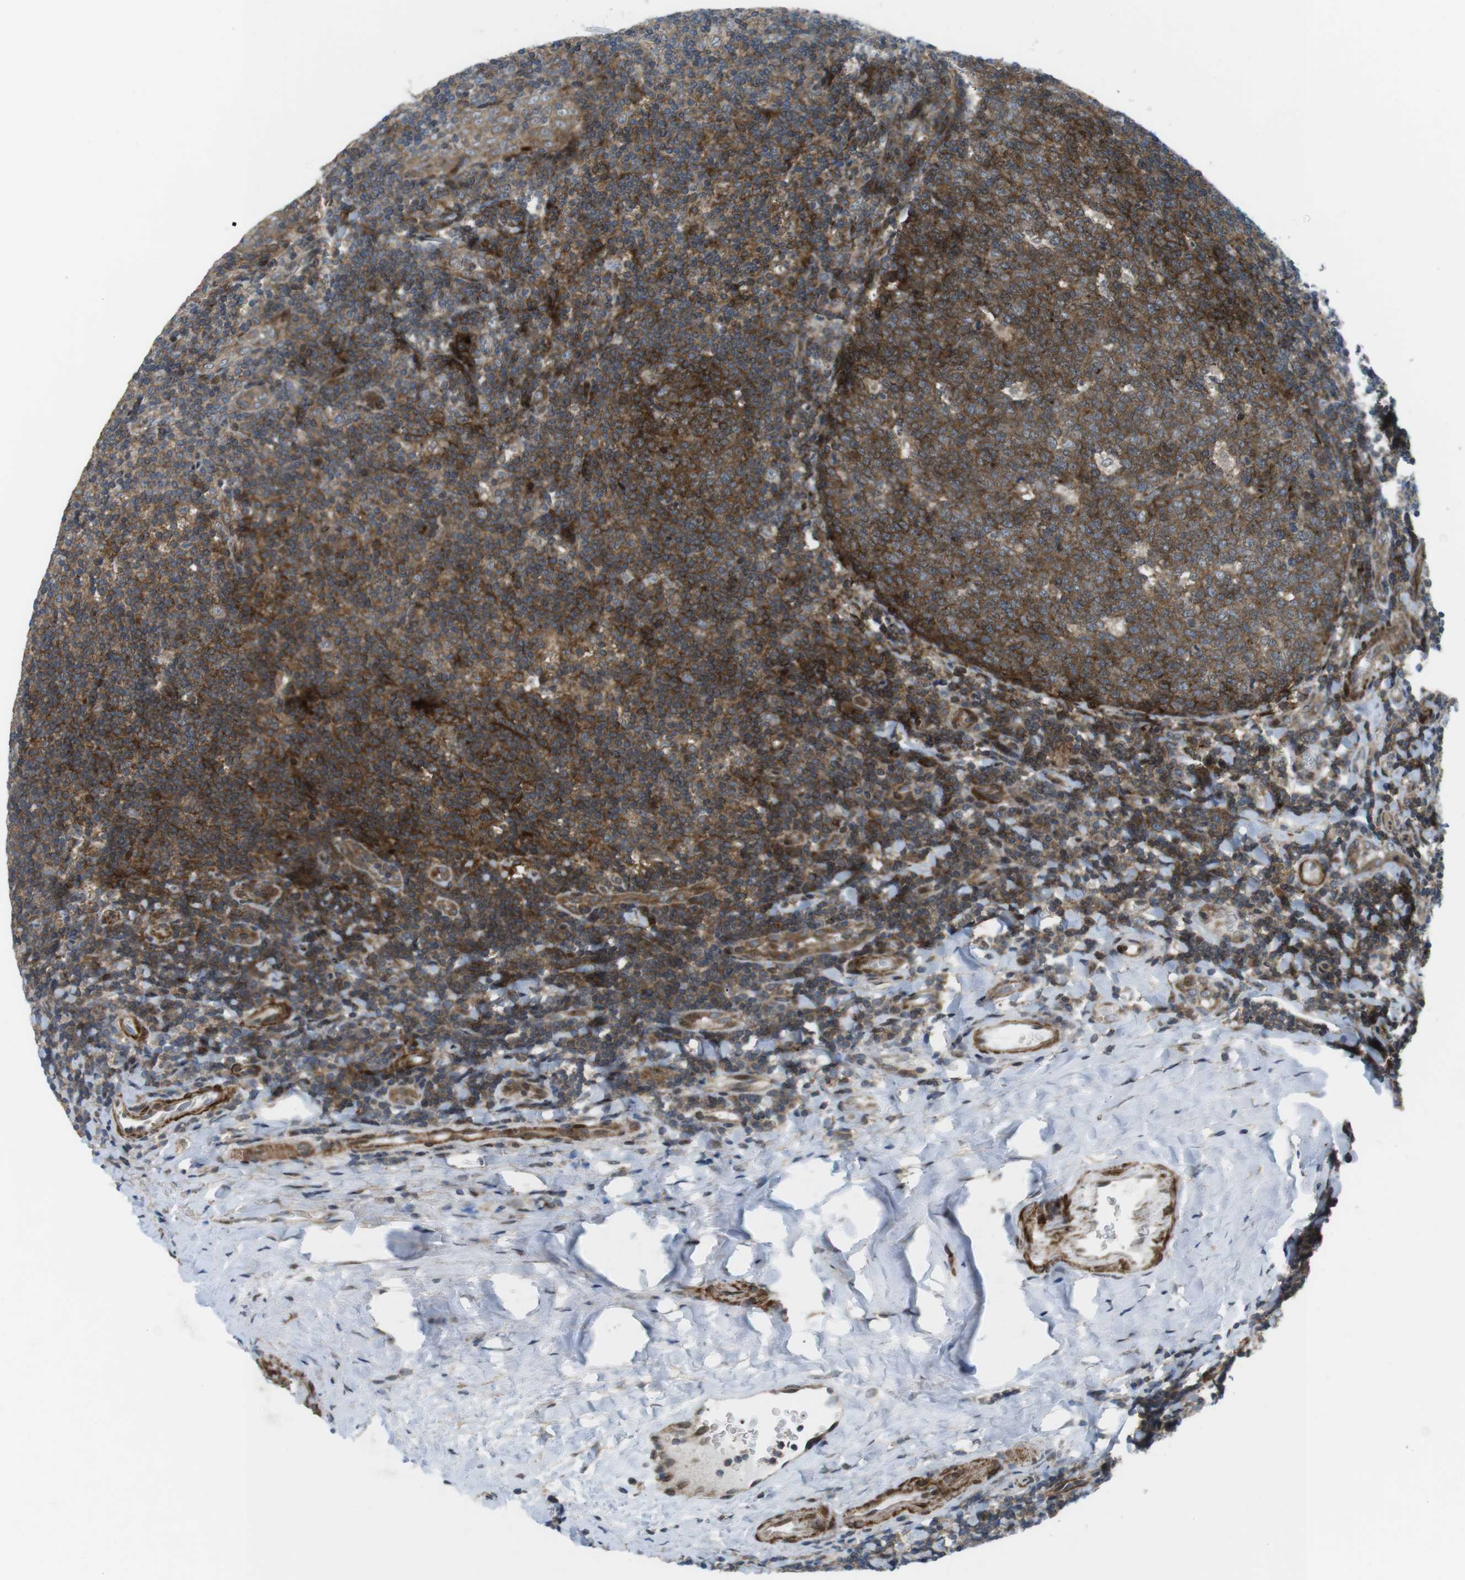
{"staining": {"intensity": "moderate", "quantity": ">75%", "location": "cytoplasmic/membranous"}, "tissue": "tonsil", "cell_type": "Germinal center cells", "image_type": "normal", "snomed": [{"axis": "morphology", "description": "Normal tissue, NOS"}, {"axis": "topography", "description": "Tonsil"}], "caption": "Immunohistochemical staining of unremarkable tonsil demonstrates medium levels of moderate cytoplasmic/membranous staining in about >75% of germinal center cells.", "gene": "CUL7", "patient": {"sex": "male", "age": 37}}